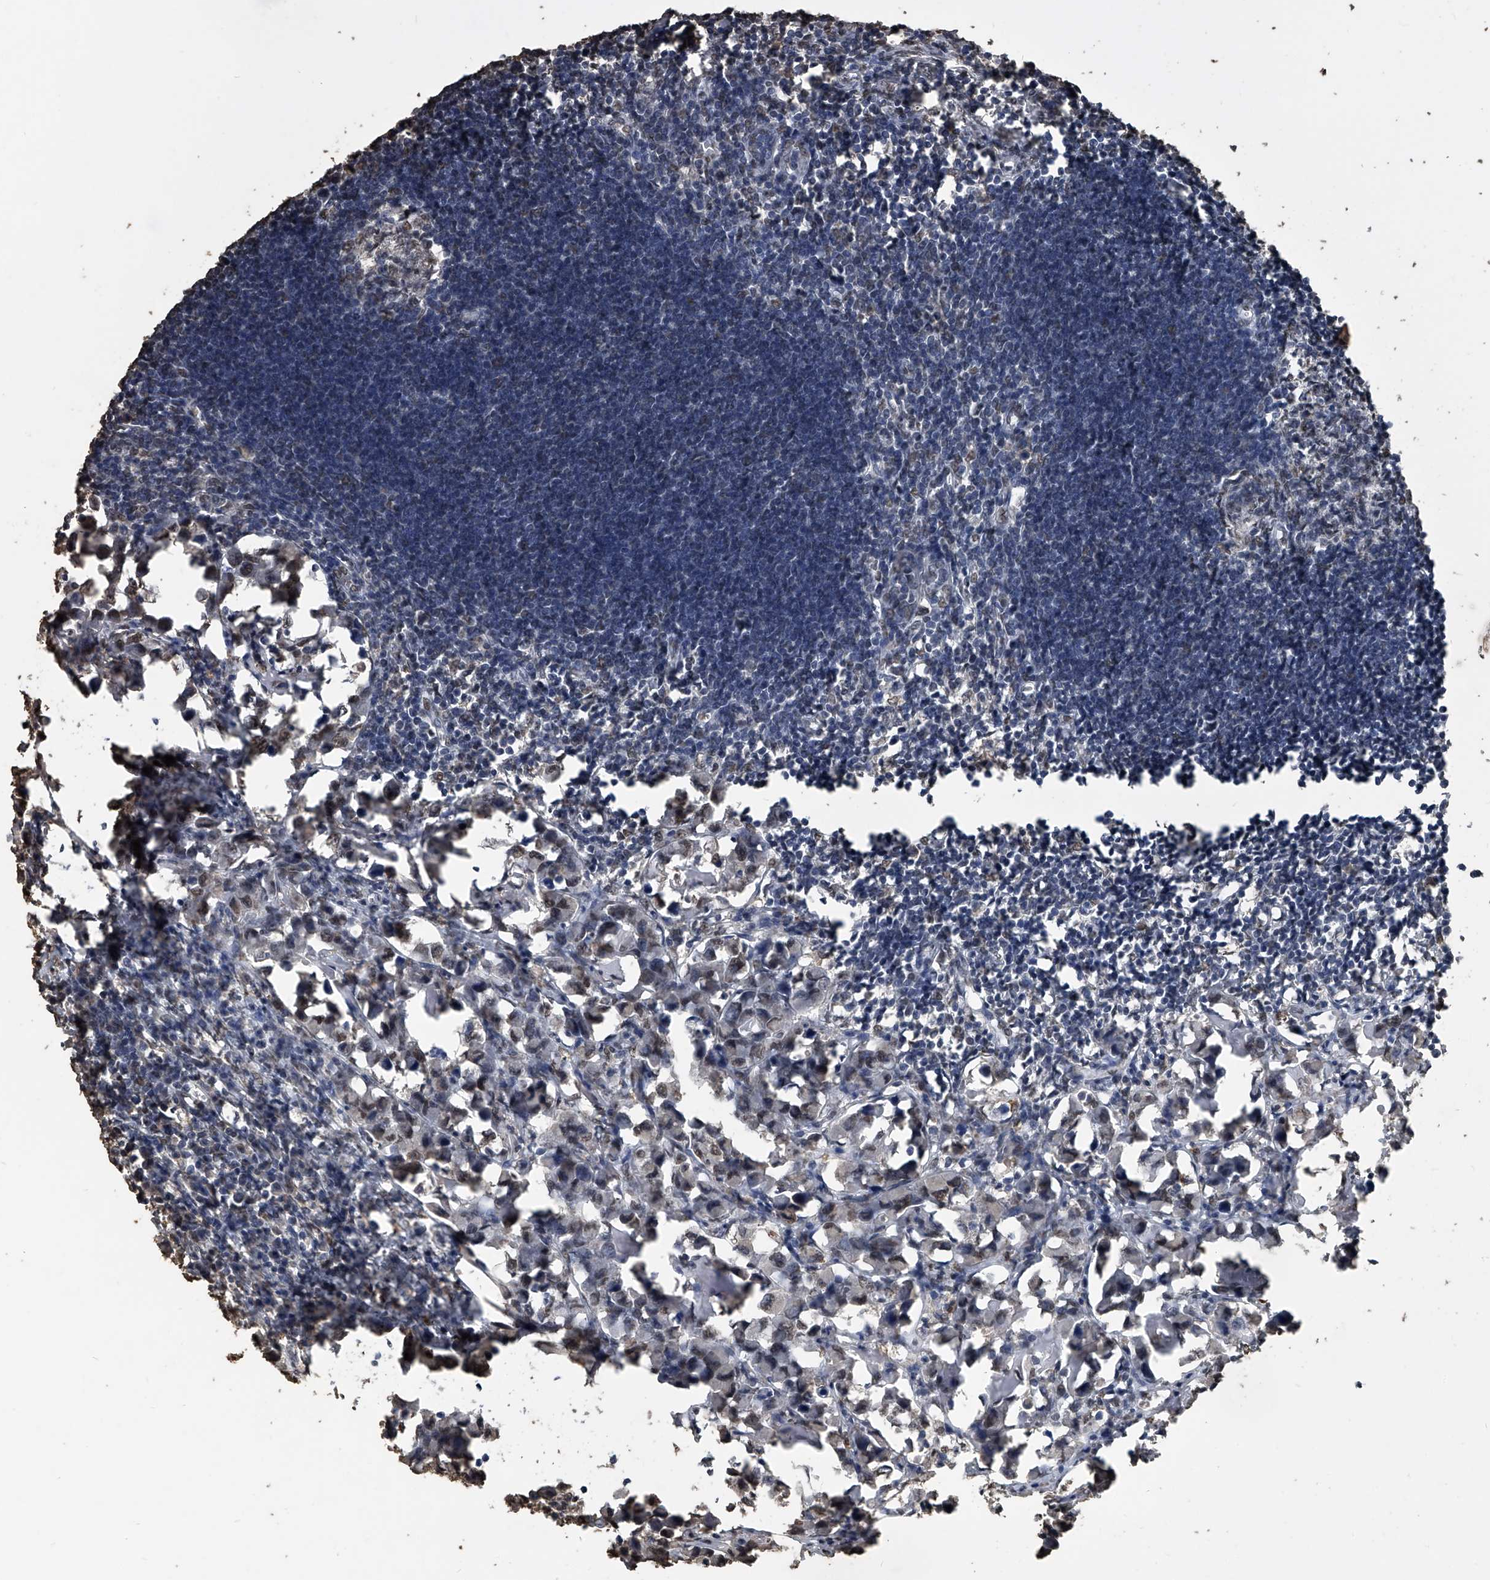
{"staining": {"intensity": "weak", "quantity": "<25%", "location": "nuclear"}, "tissue": "lymph node", "cell_type": "Germinal center cells", "image_type": "normal", "snomed": [{"axis": "morphology", "description": "Normal tissue, NOS"}, {"axis": "morphology", "description": "Malignant melanoma, Metastatic site"}, {"axis": "topography", "description": "Lymph node"}], "caption": "DAB immunohistochemical staining of unremarkable lymph node reveals no significant positivity in germinal center cells.", "gene": "MATR3", "patient": {"sex": "male", "age": 41}}